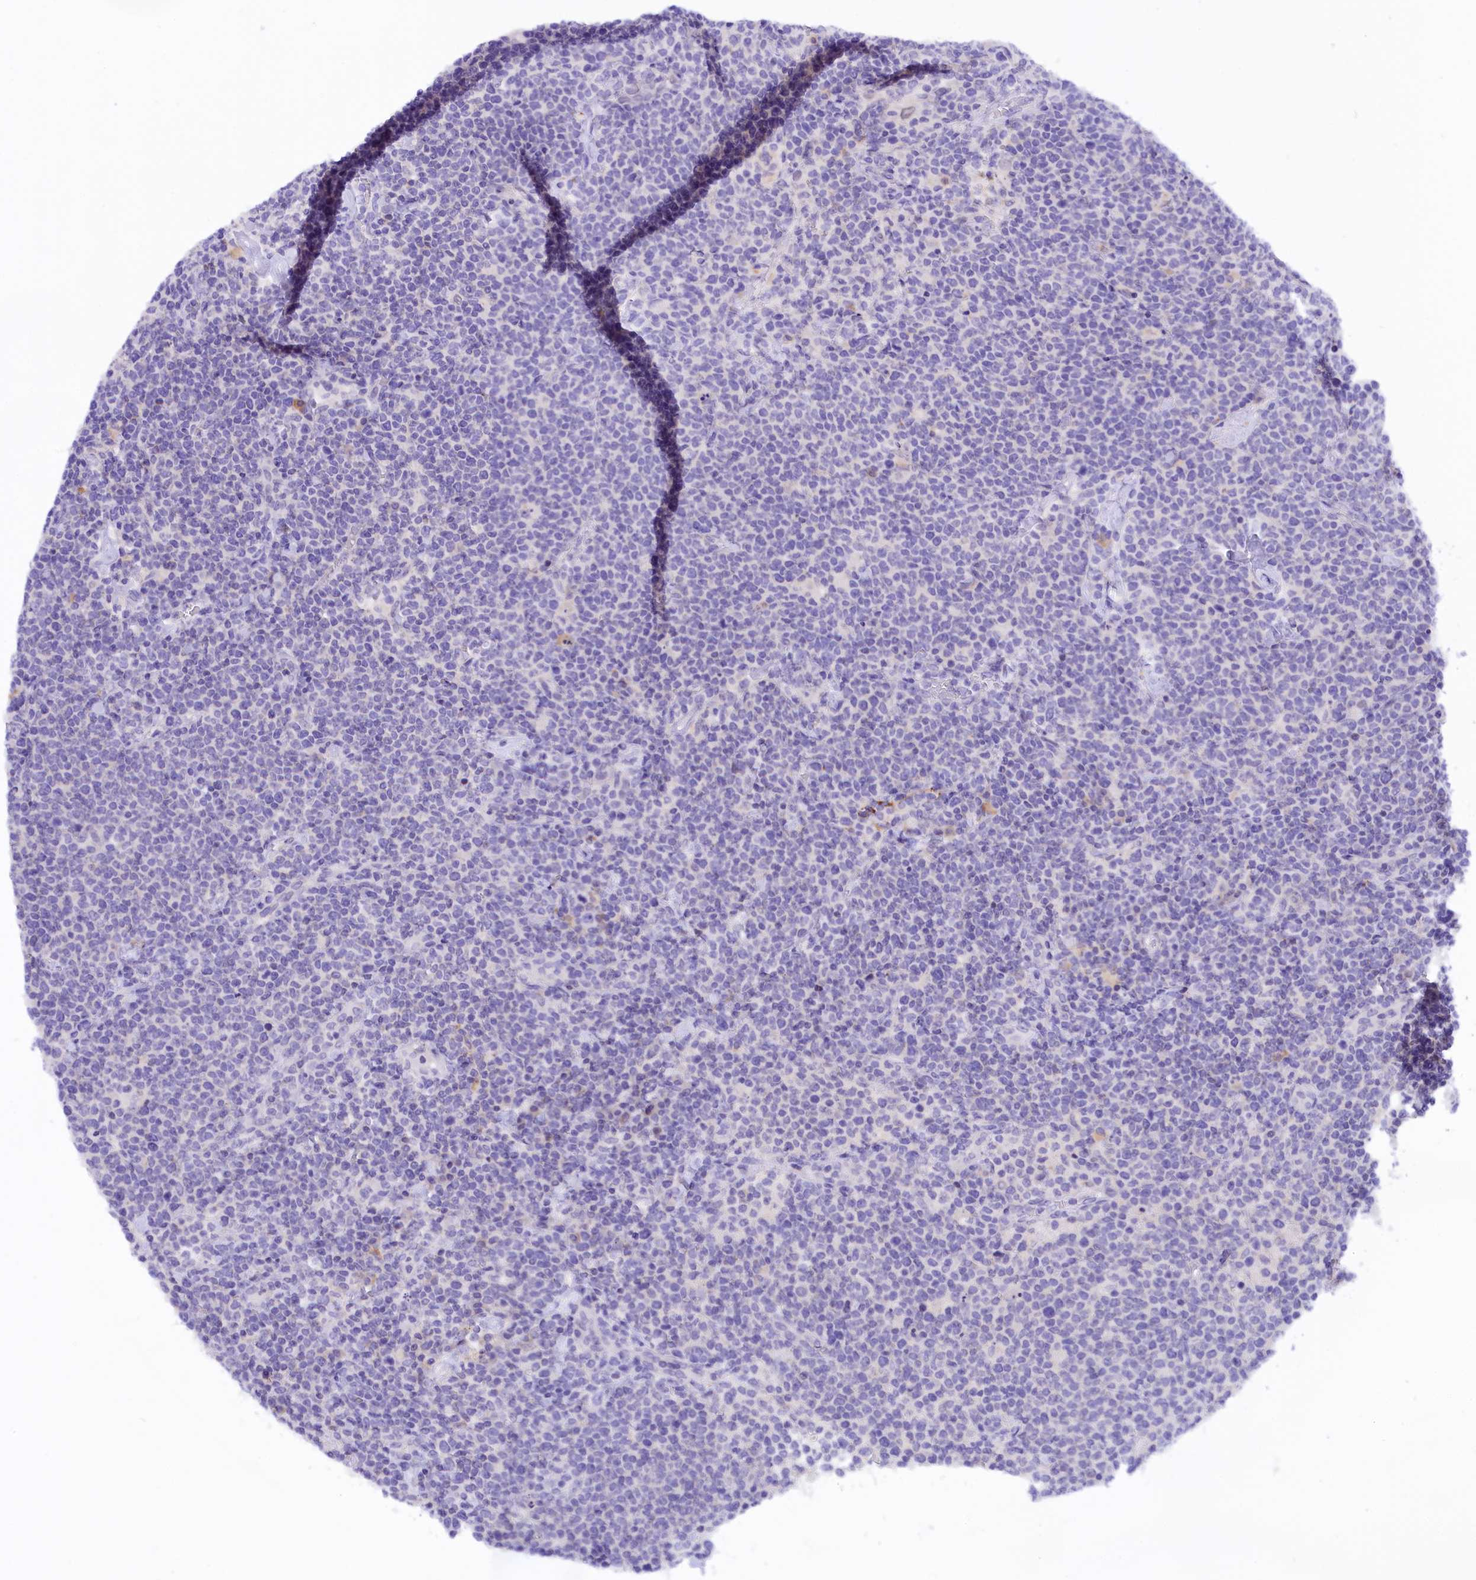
{"staining": {"intensity": "negative", "quantity": "none", "location": "none"}, "tissue": "lymphoma", "cell_type": "Tumor cells", "image_type": "cancer", "snomed": [{"axis": "morphology", "description": "Malignant lymphoma, non-Hodgkin's type, High grade"}, {"axis": "topography", "description": "Lymph node"}], "caption": "This is an IHC image of malignant lymphoma, non-Hodgkin's type (high-grade). There is no staining in tumor cells.", "gene": "COL6A5", "patient": {"sex": "male", "age": 61}}